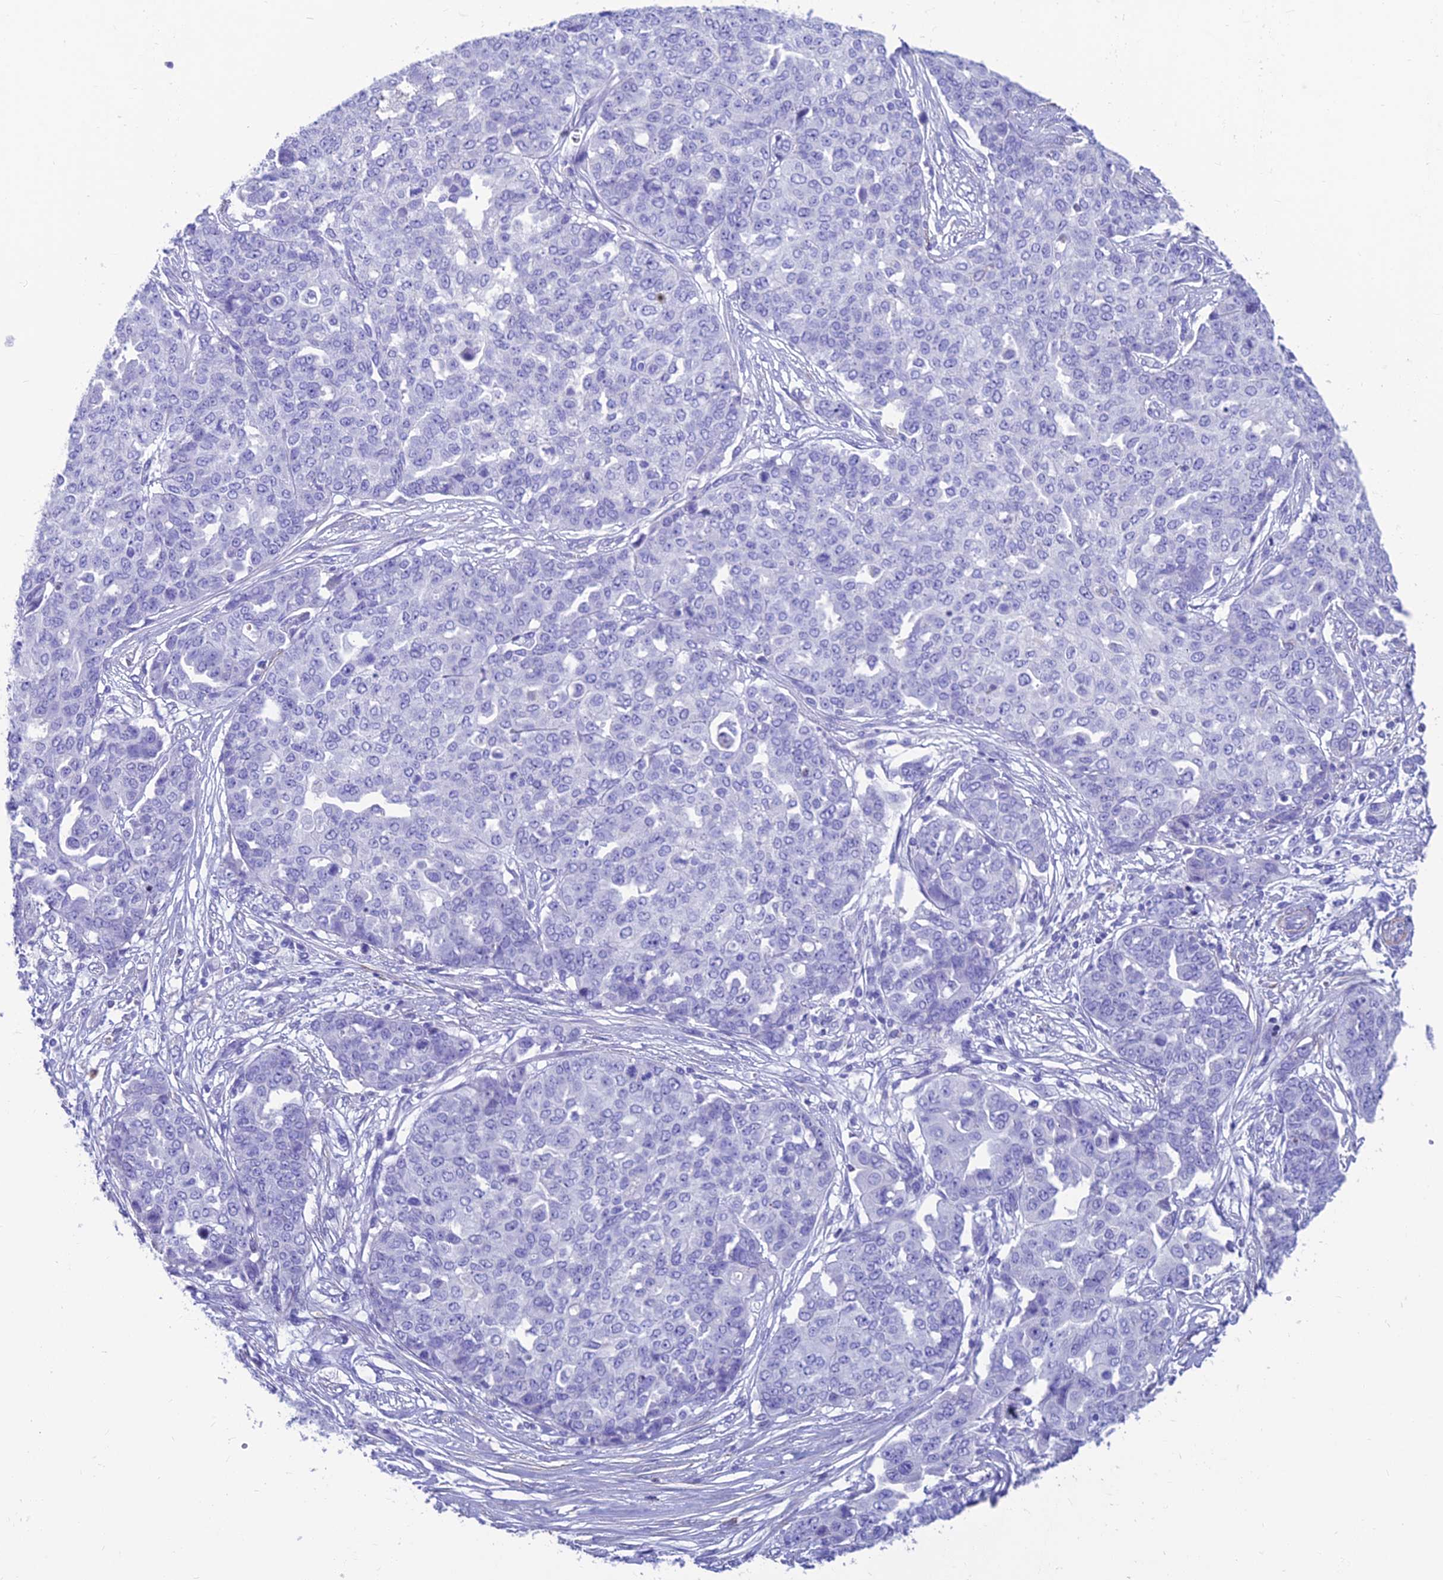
{"staining": {"intensity": "negative", "quantity": "none", "location": "none"}, "tissue": "ovarian cancer", "cell_type": "Tumor cells", "image_type": "cancer", "snomed": [{"axis": "morphology", "description": "Cystadenocarcinoma, serous, NOS"}, {"axis": "topography", "description": "Soft tissue"}, {"axis": "topography", "description": "Ovary"}], "caption": "Immunohistochemistry photomicrograph of neoplastic tissue: human ovarian cancer stained with DAB (3,3'-diaminobenzidine) demonstrates no significant protein positivity in tumor cells.", "gene": "GNG11", "patient": {"sex": "female", "age": 57}}